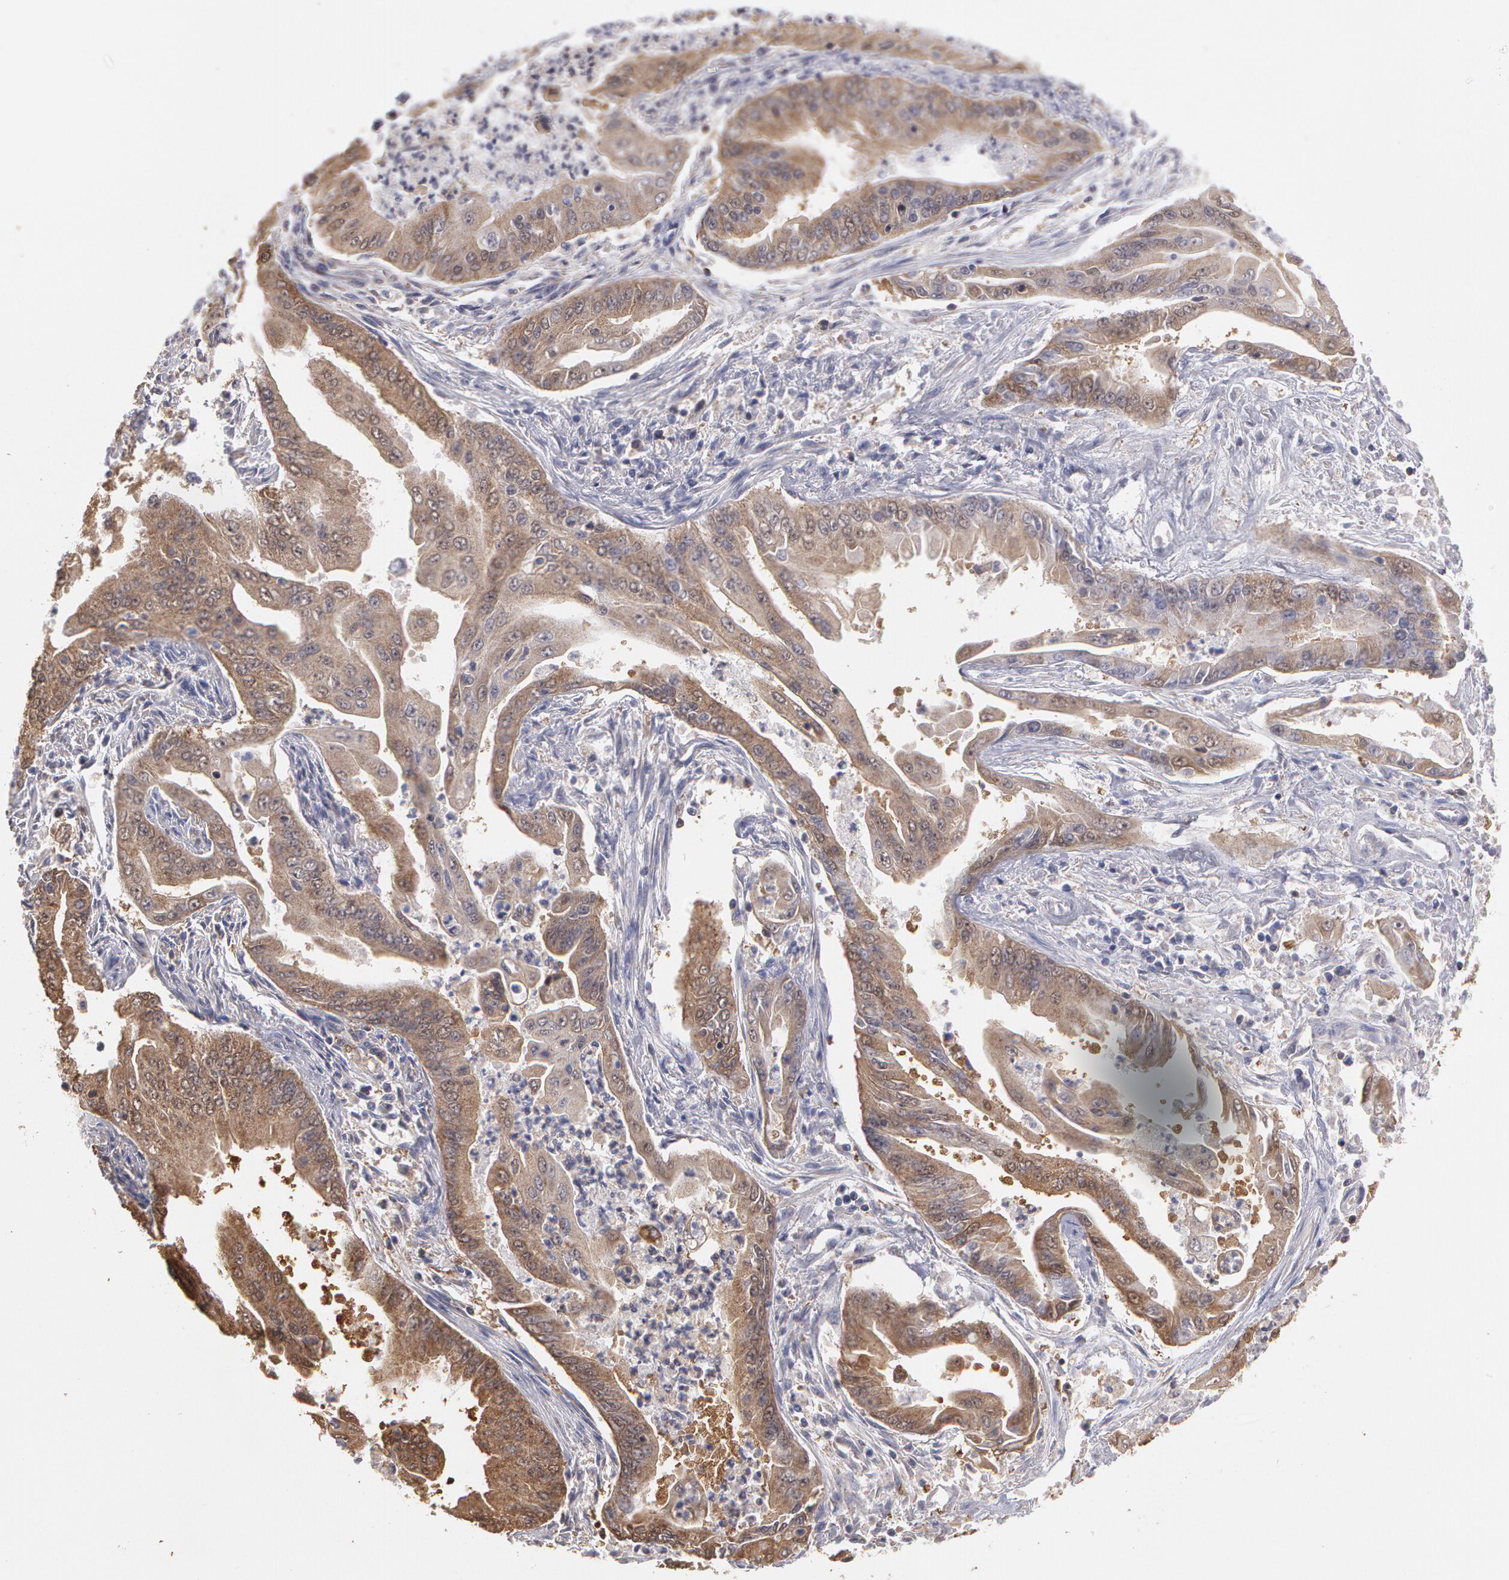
{"staining": {"intensity": "moderate", "quantity": ">75%", "location": "cytoplasmic/membranous"}, "tissue": "endometrial cancer", "cell_type": "Tumor cells", "image_type": "cancer", "snomed": [{"axis": "morphology", "description": "Adenocarcinoma, NOS"}, {"axis": "topography", "description": "Endometrium"}], "caption": "Protein expression analysis of endometrial cancer (adenocarcinoma) reveals moderate cytoplasmic/membranous positivity in about >75% of tumor cells.", "gene": "MPST", "patient": {"sex": "female", "age": 63}}